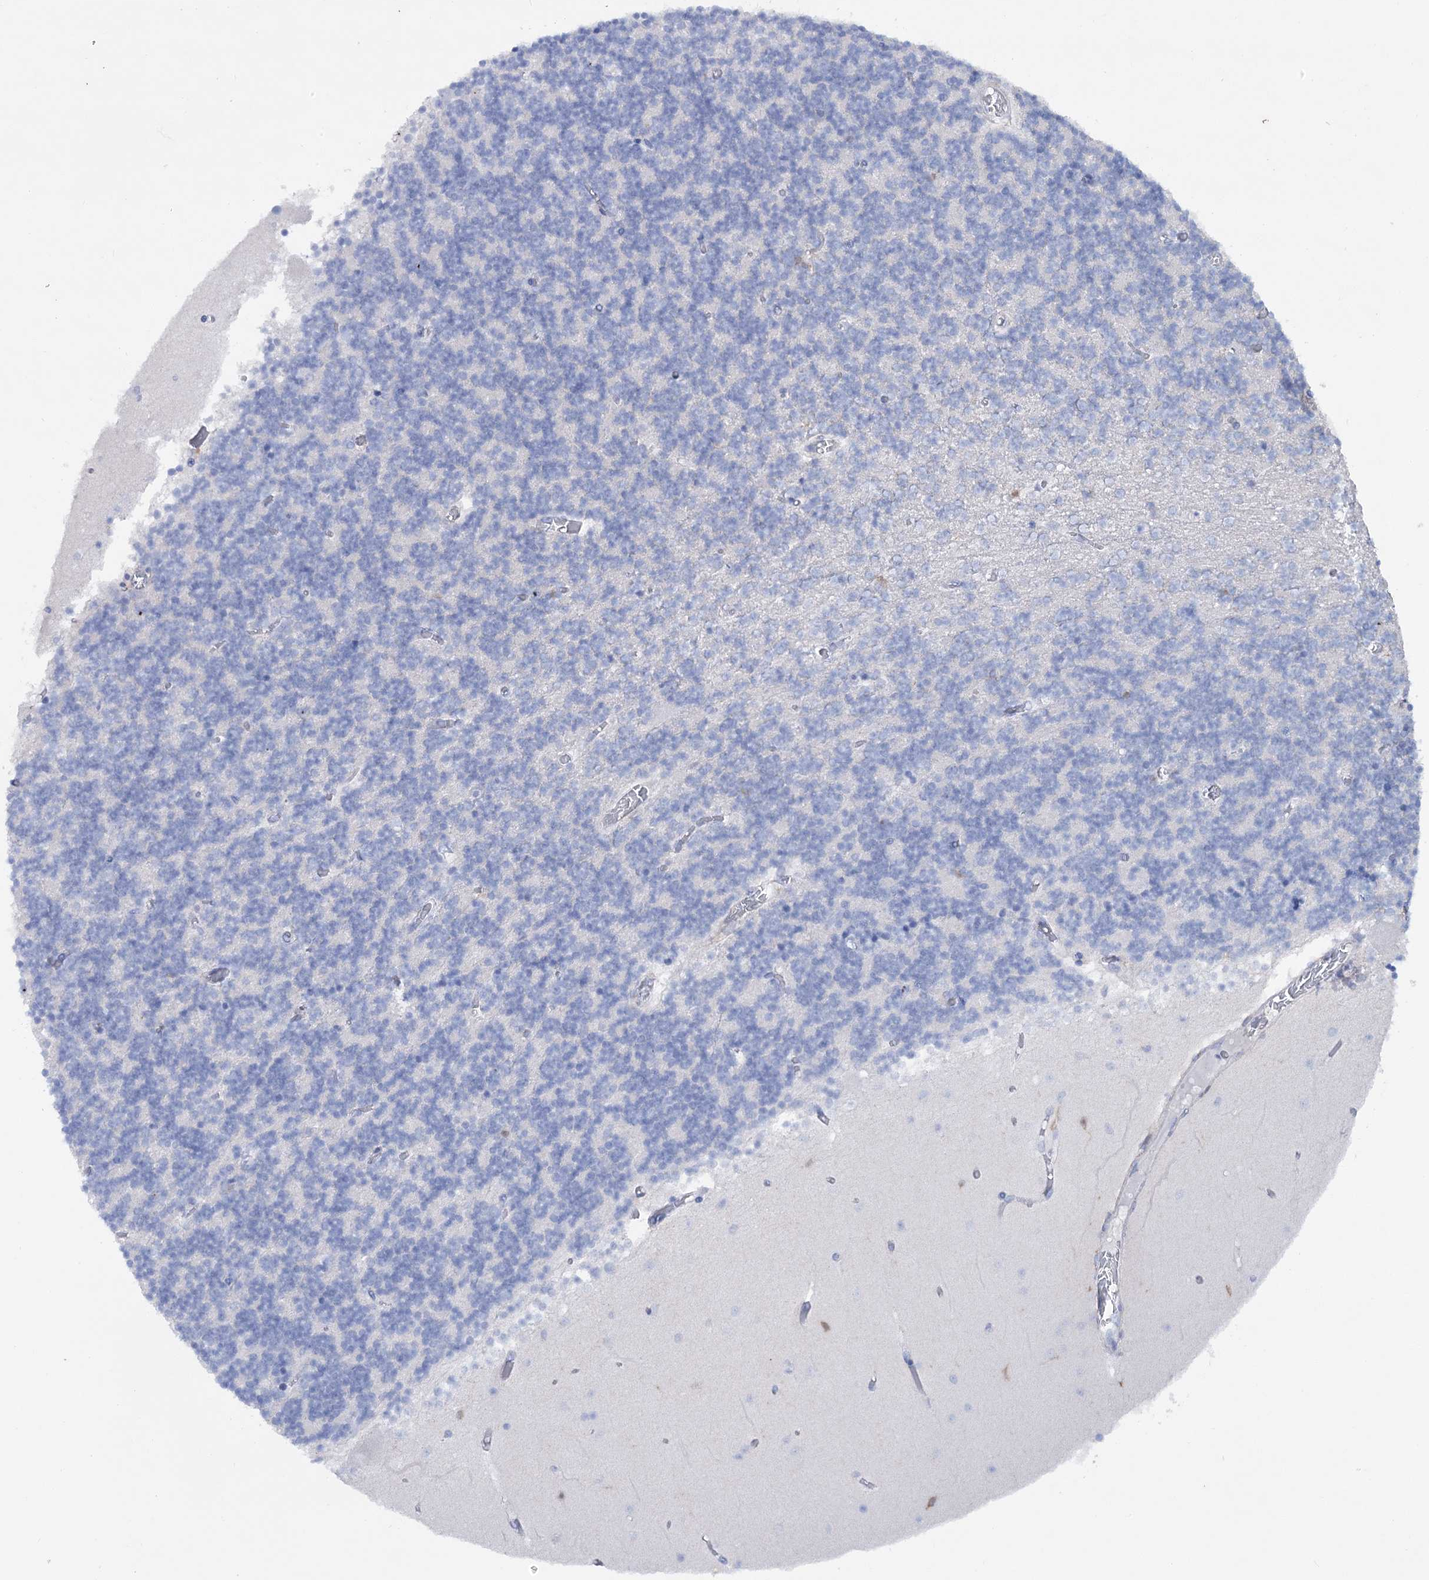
{"staining": {"intensity": "negative", "quantity": "none", "location": "none"}, "tissue": "cerebellum", "cell_type": "Cells in granular layer", "image_type": "normal", "snomed": [{"axis": "morphology", "description": "Normal tissue, NOS"}, {"axis": "topography", "description": "Cerebellum"}], "caption": "Micrograph shows no significant protein staining in cells in granular layer of unremarkable cerebellum. (DAB (3,3'-diaminobenzidine) immunohistochemistry, high magnification).", "gene": "UGDH", "patient": {"sex": "female", "age": 28}}